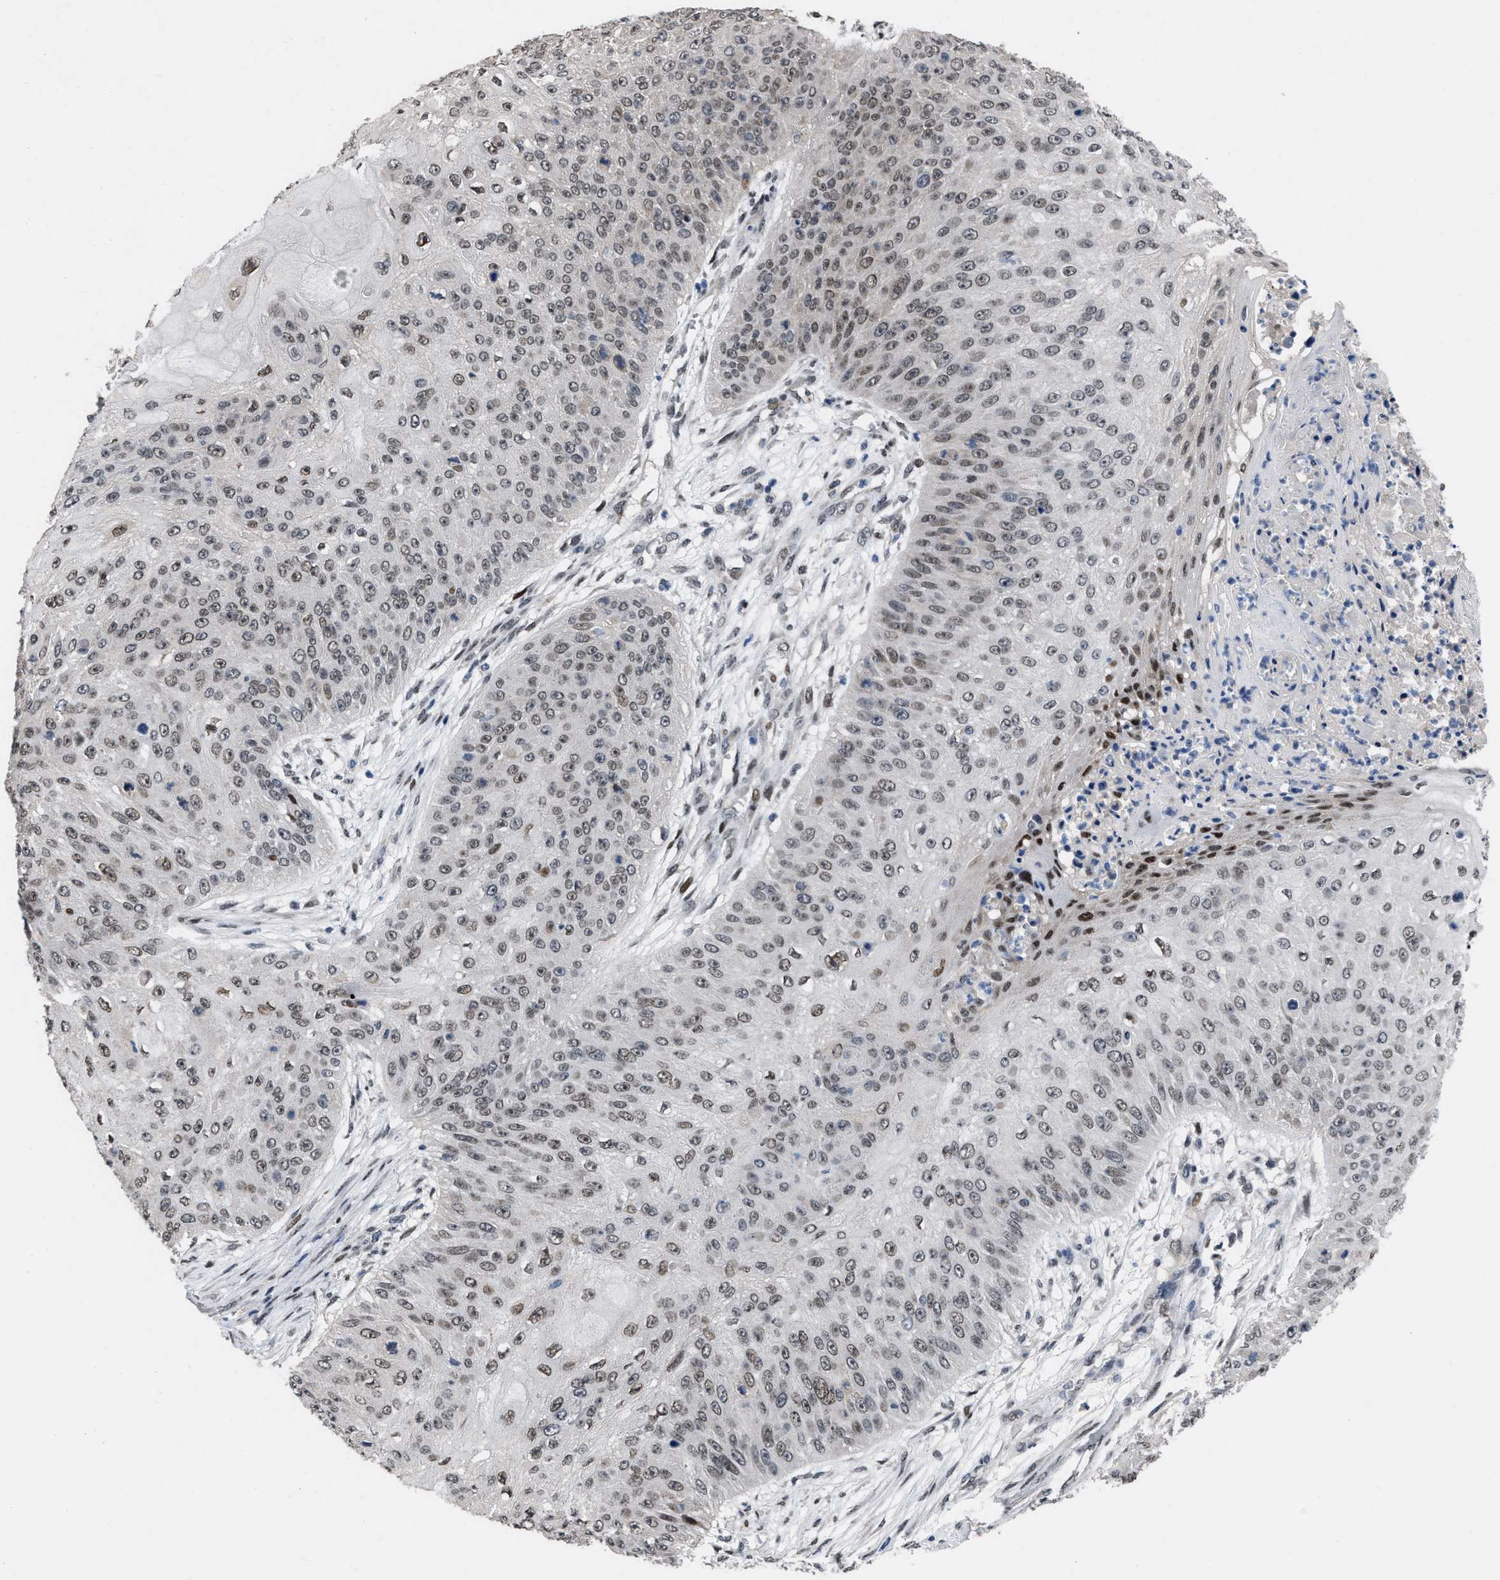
{"staining": {"intensity": "weak", "quantity": ">75%", "location": "nuclear"}, "tissue": "skin cancer", "cell_type": "Tumor cells", "image_type": "cancer", "snomed": [{"axis": "morphology", "description": "Squamous cell carcinoma, NOS"}, {"axis": "topography", "description": "Skin"}], "caption": "Immunohistochemistry (IHC) (DAB (3,3'-diaminobenzidine)) staining of human skin cancer (squamous cell carcinoma) displays weak nuclear protein staining in about >75% of tumor cells.", "gene": "SETDB1", "patient": {"sex": "female", "age": 80}}